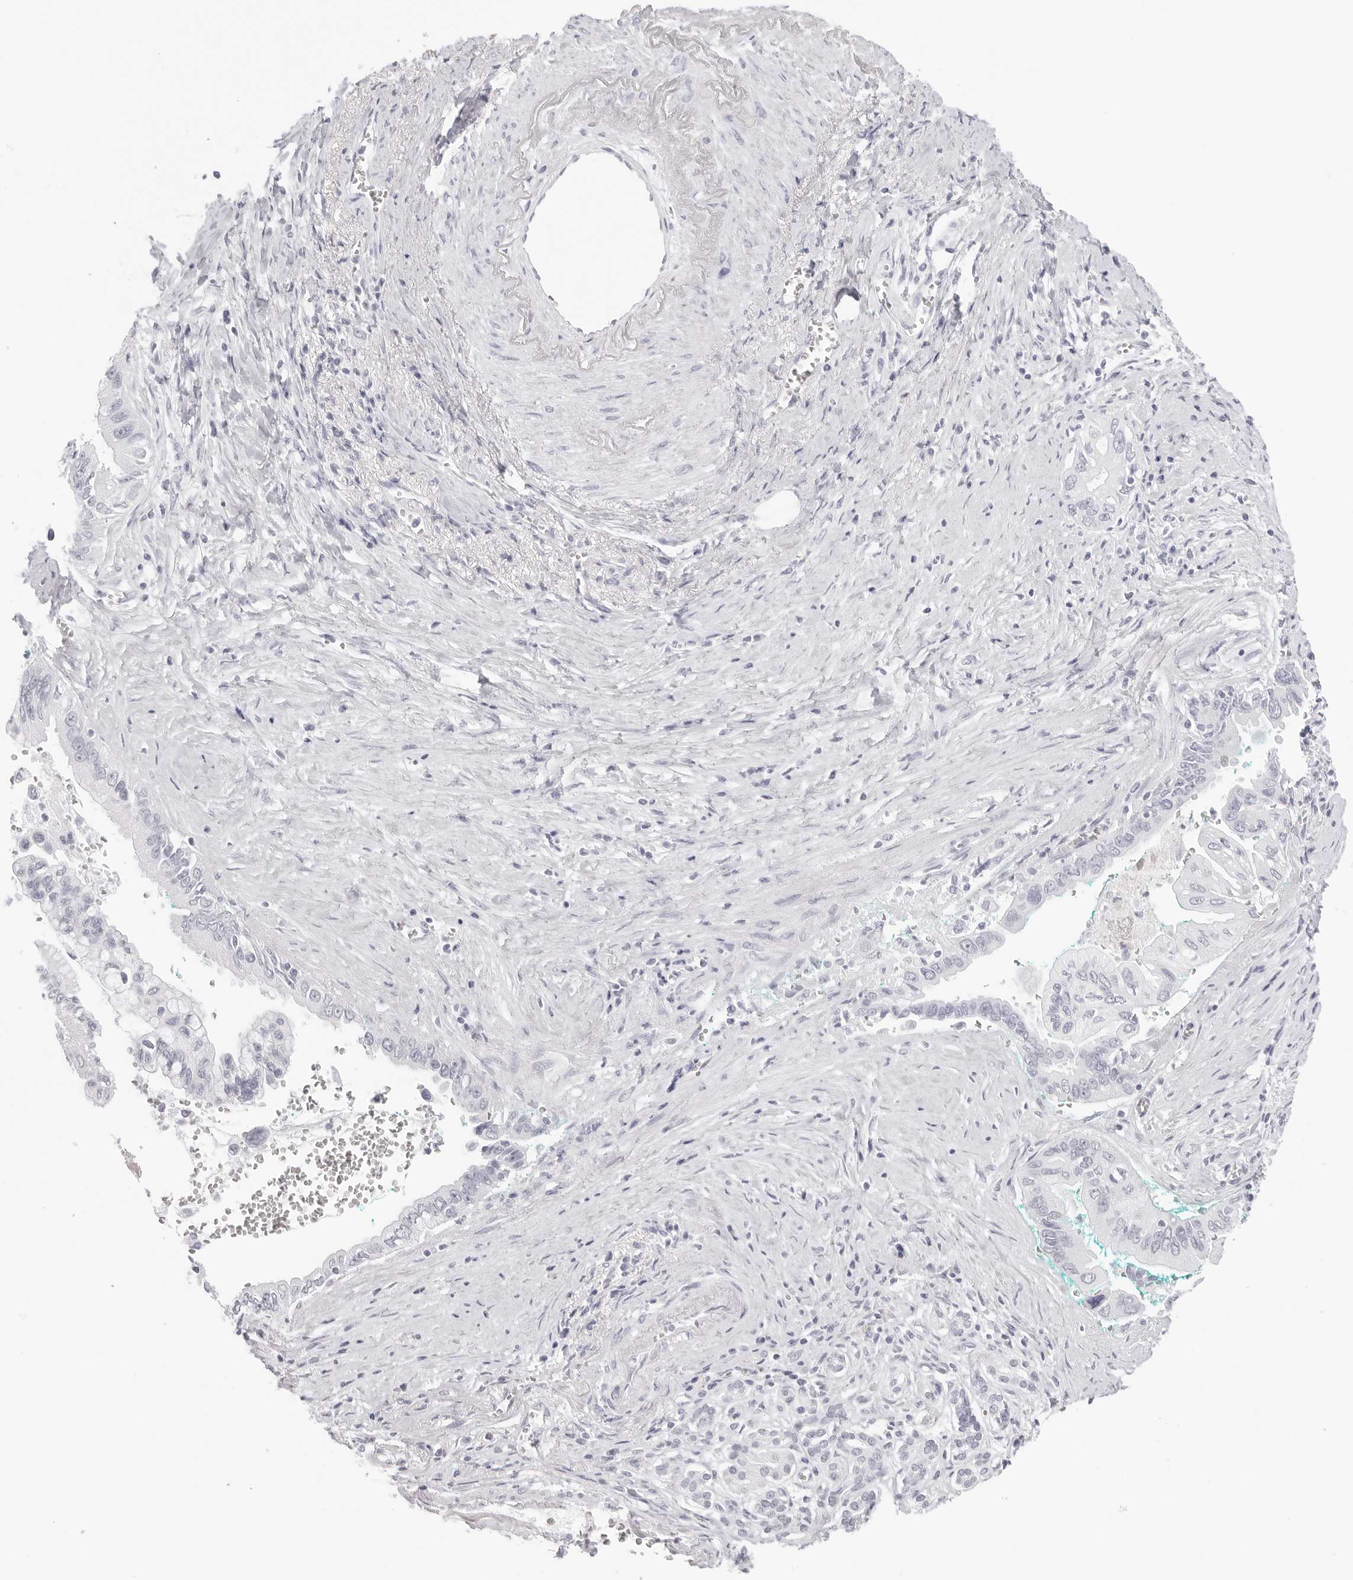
{"staining": {"intensity": "negative", "quantity": "none", "location": "none"}, "tissue": "pancreatic cancer", "cell_type": "Tumor cells", "image_type": "cancer", "snomed": [{"axis": "morphology", "description": "Adenocarcinoma, NOS"}, {"axis": "topography", "description": "Pancreas"}], "caption": "Tumor cells show no significant positivity in pancreatic cancer (adenocarcinoma). (DAB (3,3'-diaminobenzidine) immunohistochemistry visualized using brightfield microscopy, high magnification).", "gene": "CST5", "patient": {"sex": "male", "age": 78}}